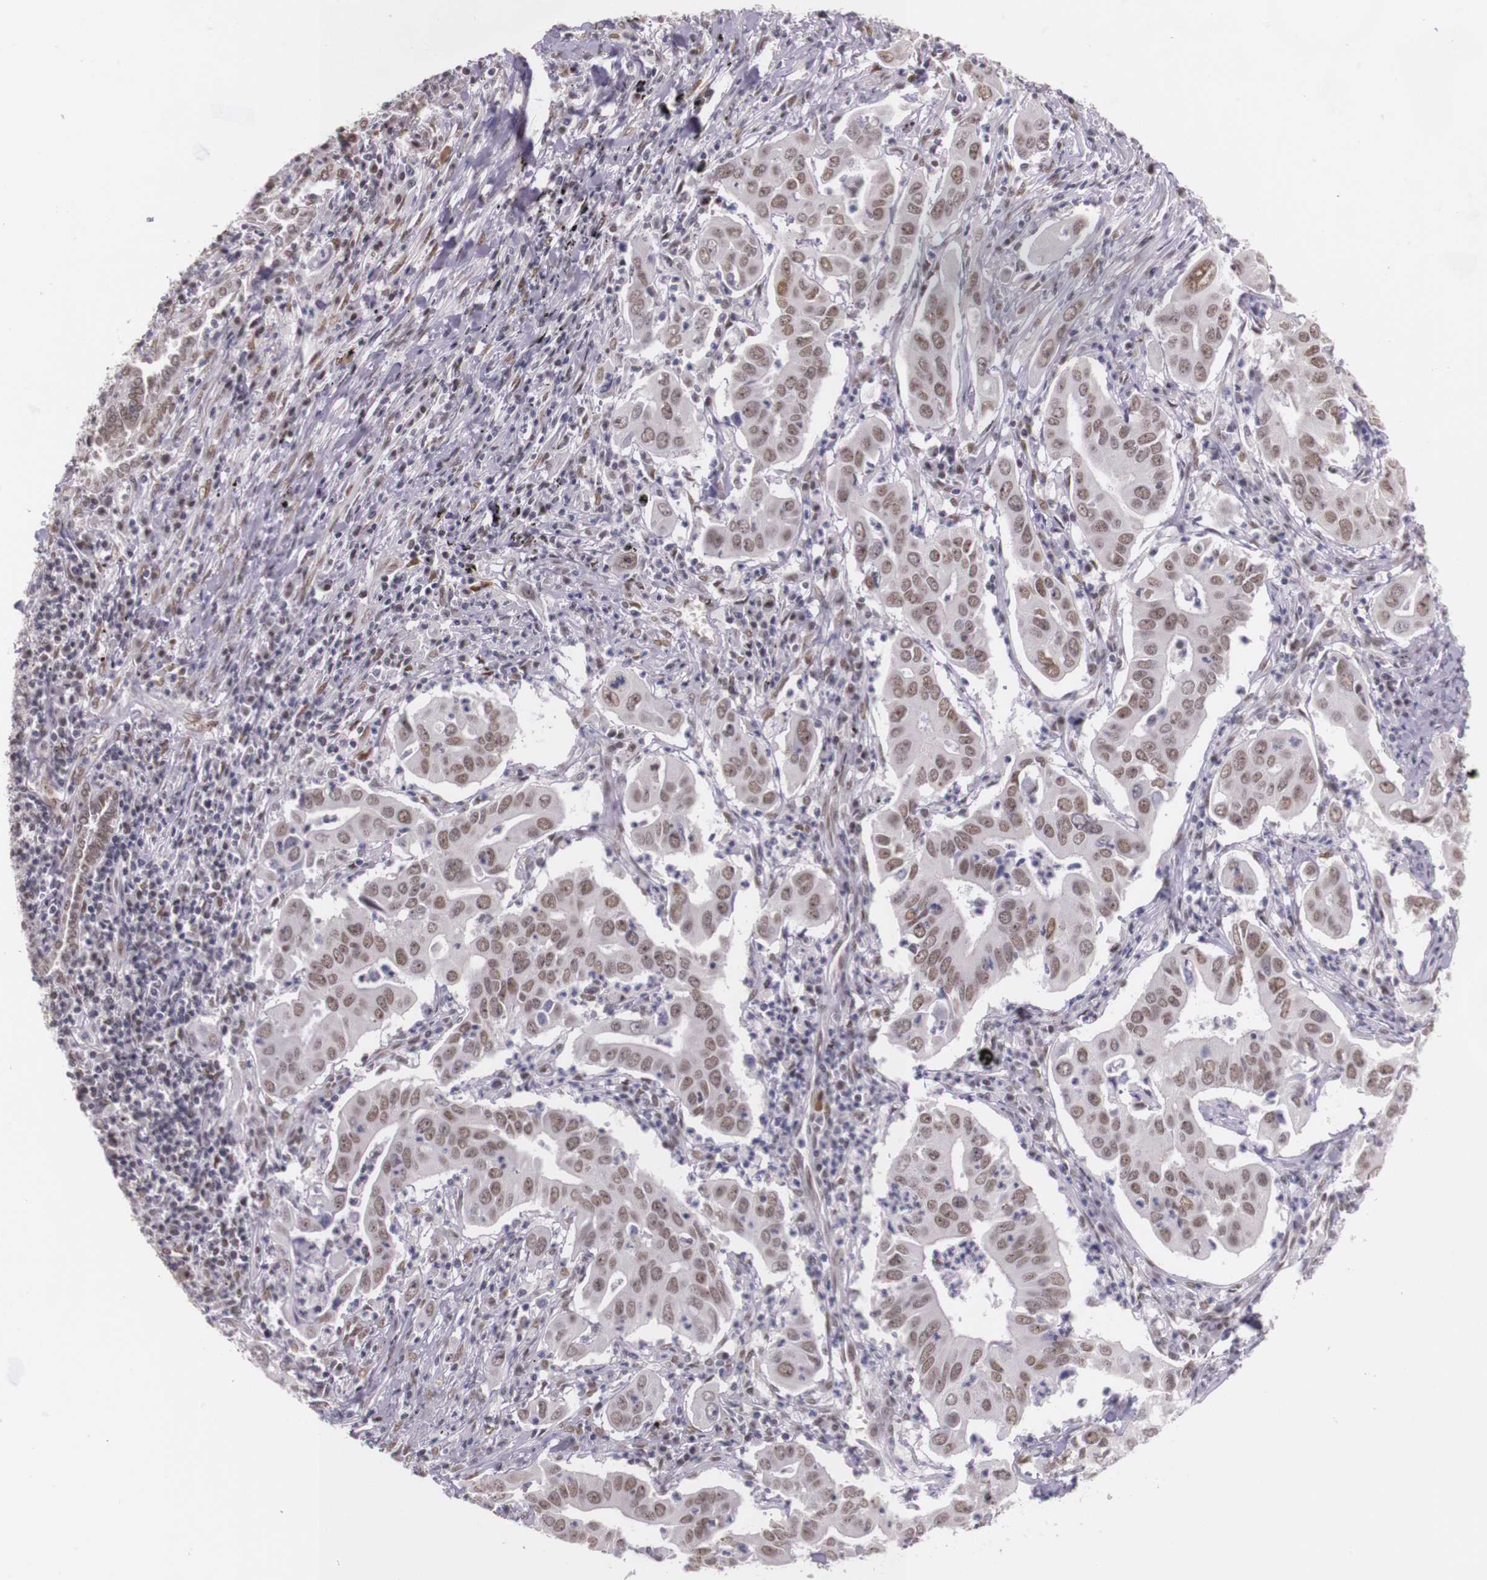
{"staining": {"intensity": "weak", "quantity": ">75%", "location": "nuclear"}, "tissue": "lung cancer", "cell_type": "Tumor cells", "image_type": "cancer", "snomed": [{"axis": "morphology", "description": "Adenocarcinoma, NOS"}, {"axis": "topography", "description": "Lung"}], "caption": "Adenocarcinoma (lung) stained with DAB (3,3'-diaminobenzidine) immunohistochemistry demonstrates low levels of weak nuclear staining in approximately >75% of tumor cells. The staining was performed using DAB (3,3'-diaminobenzidine), with brown indicating positive protein expression. Nuclei are stained blue with hematoxylin.", "gene": "WDR13", "patient": {"sex": "male", "age": 48}}